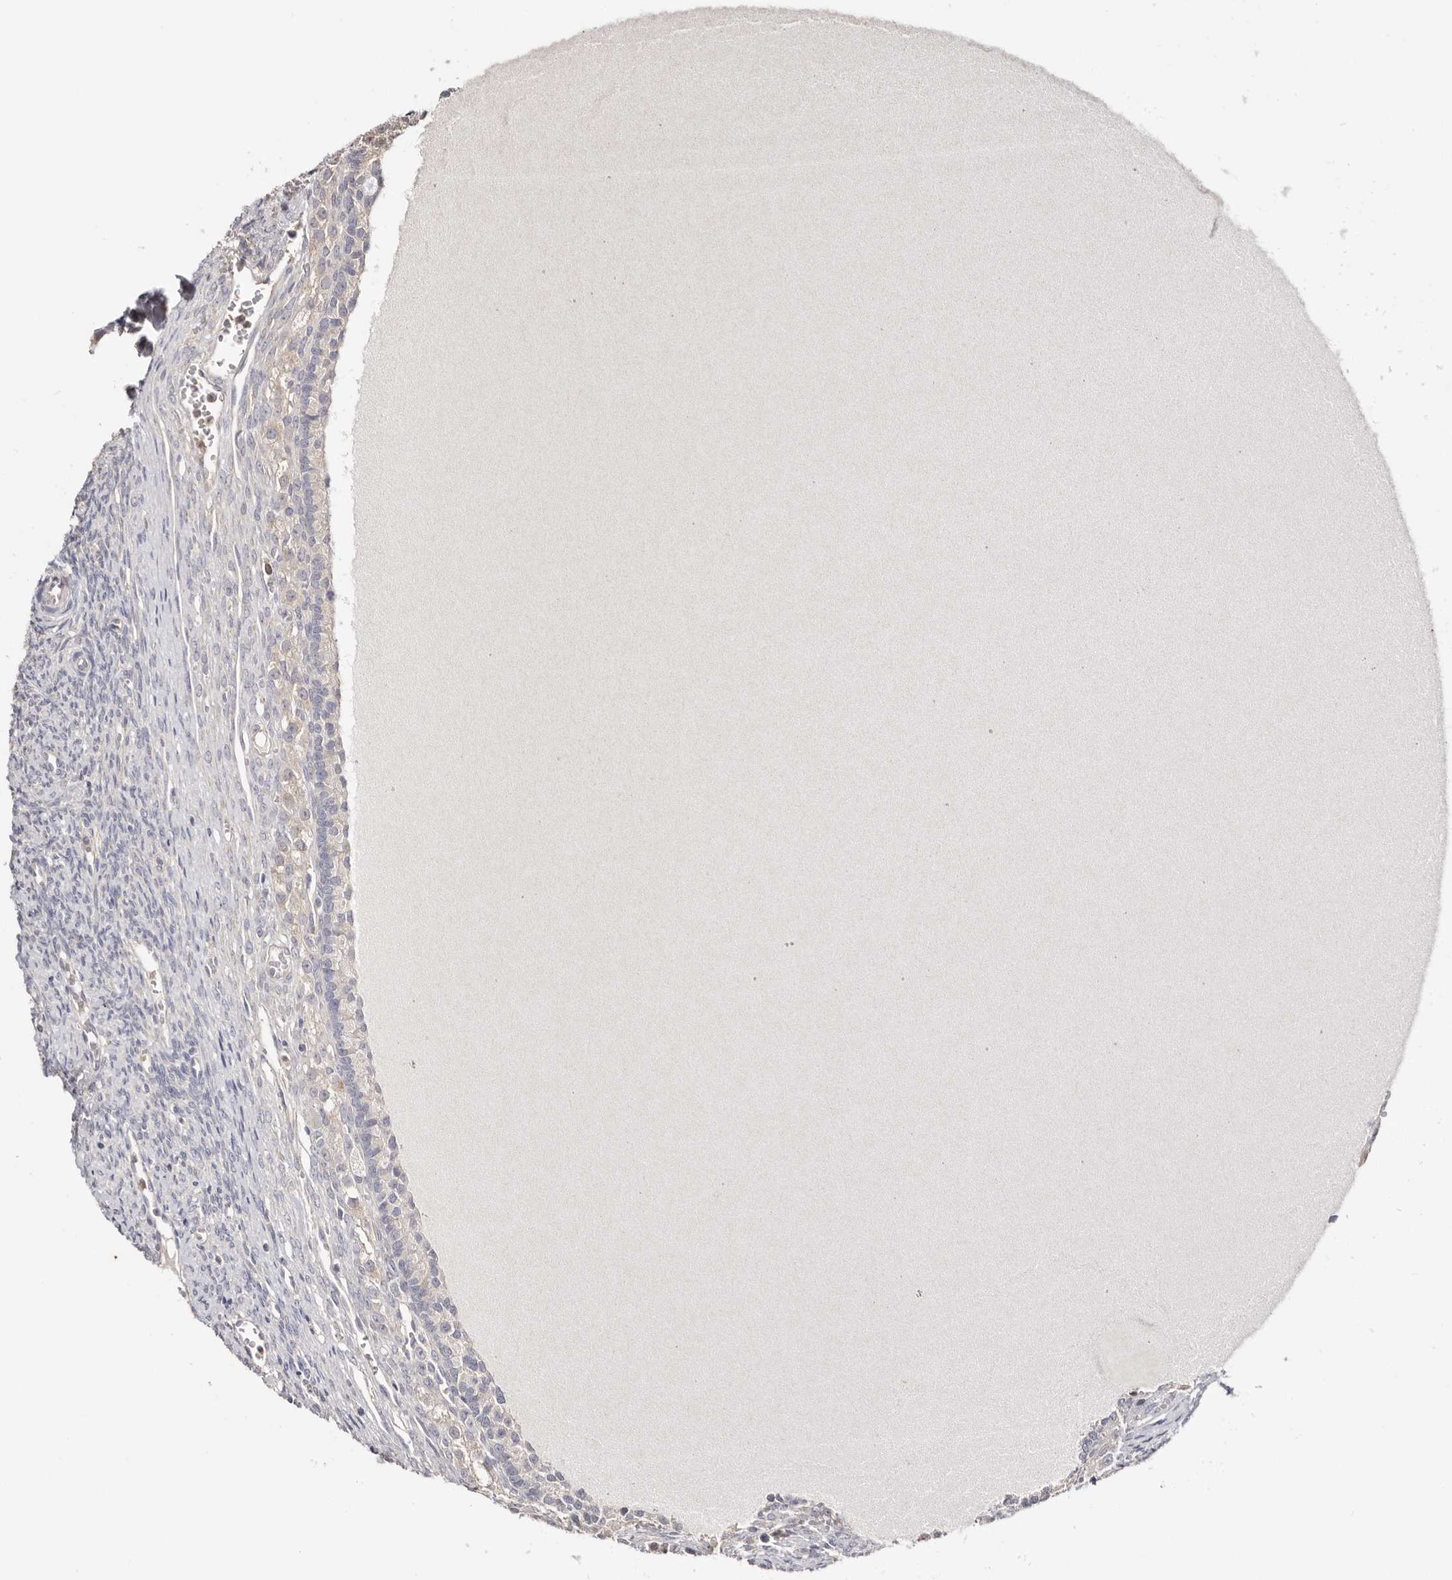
{"staining": {"intensity": "negative", "quantity": "none", "location": "none"}, "tissue": "ovary", "cell_type": "Follicle cells", "image_type": "normal", "snomed": [{"axis": "morphology", "description": "Normal tissue, NOS"}, {"axis": "topography", "description": "Ovary"}], "caption": "Immunohistochemical staining of benign human ovary demonstrates no significant expression in follicle cells.", "gene": "S100A14", "patient": {"sex": "female", "age": 41}}